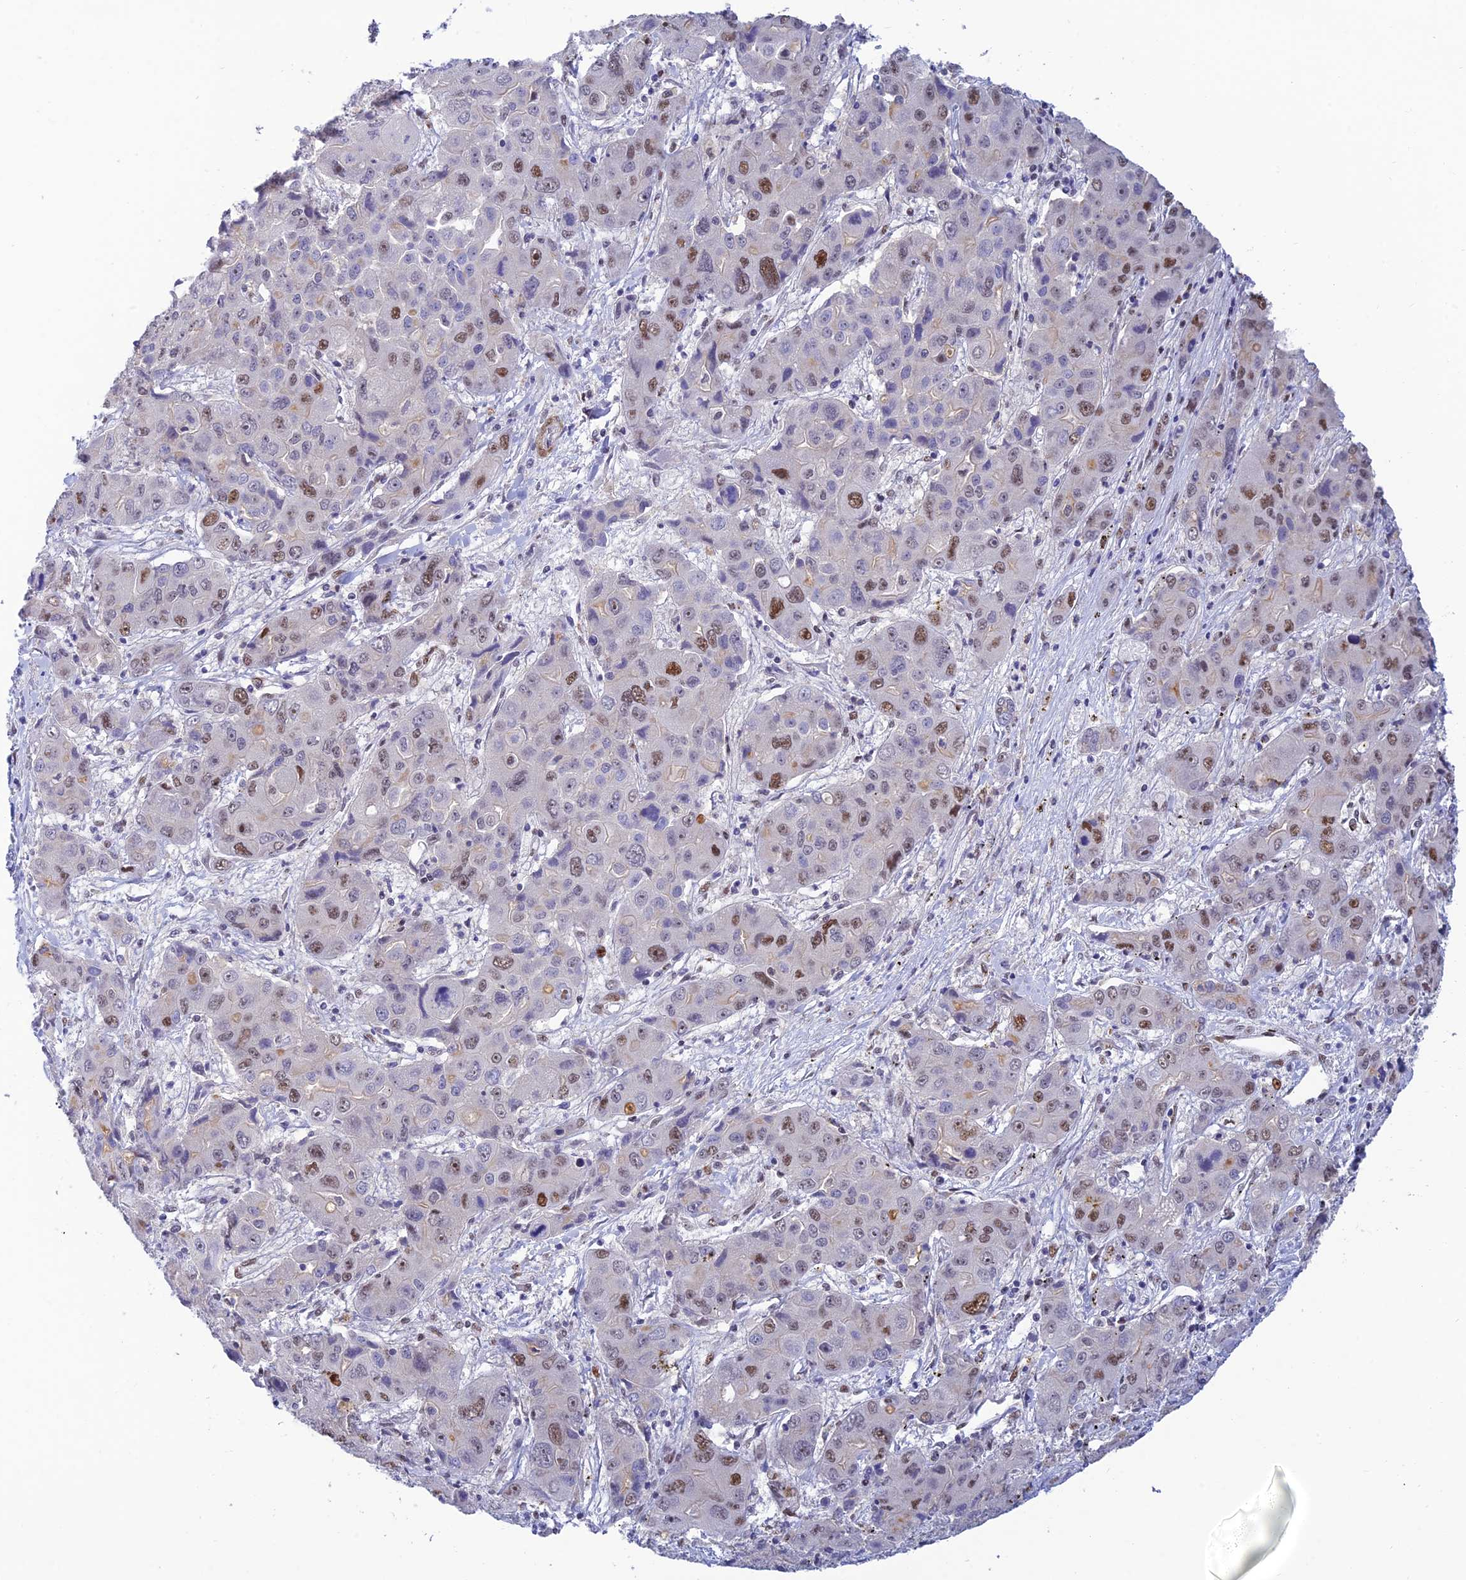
{"staining": {"intensity": "moderate", "quantity": "25%-75%", "location": "nuclear"}, "tissue": "liver cancer", "cell_type": "Tumor cells", "image_type": "cancer", "snomed": [{"axis": "morphology", "description": "Cholangiocarcinoma"}, {"axis": "topography", "description": "Liver"}], "caption": "Immunohistochemistry staining of cholangiocarcinoma (liver), which displays medium levels of moderate nuclear expression in approximately 25%-75% of tumor cells indicating moderate nuclear protein staining. The staining was performed using DAB (3,3'-diaminobenzidine) (brown) for protein detection and nuclei were counterstained in hematoxylin (blue).", "gene": "CLK4", "patient": {"sex": "male", "age": 67}}